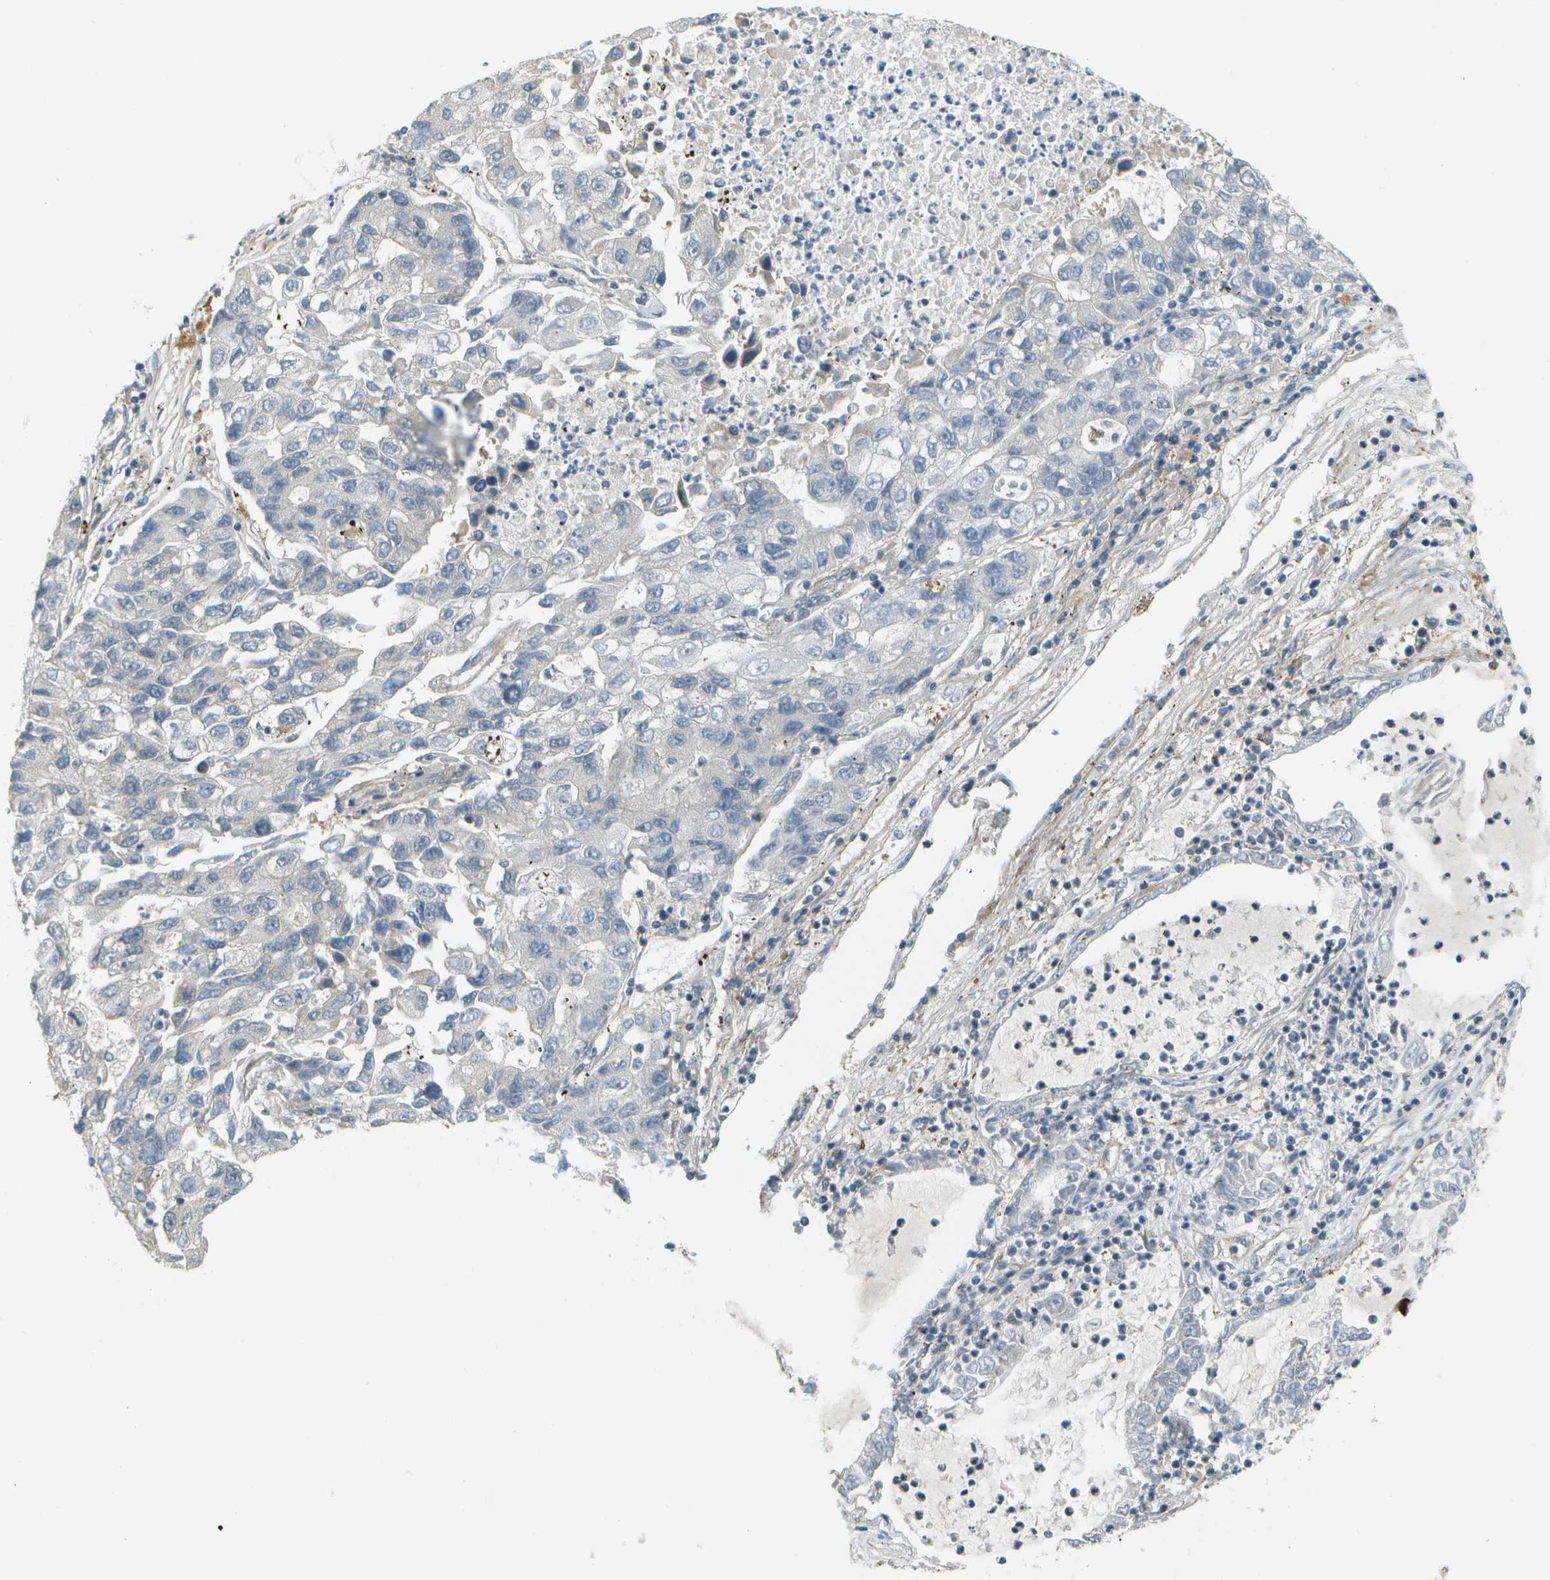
{"staining": {"intensity": "negative", "quantity": "none", "location": "none"}, "tissue": "lung cancer", "cell_type": "Tumor cells", "image_type": "cancer", "snomed": [{"axis": "morphology", "description": "Adenocarcinoma, NOS"}, {"axis": "topography", "description": "Lung"}], "caption": "This is a photomicrograph of IHC staining of lung adenocarcinoma, which shows no staining in tumor cells.", "gene": "WNK2", "patient": {"sex": "female", "age": 51}}